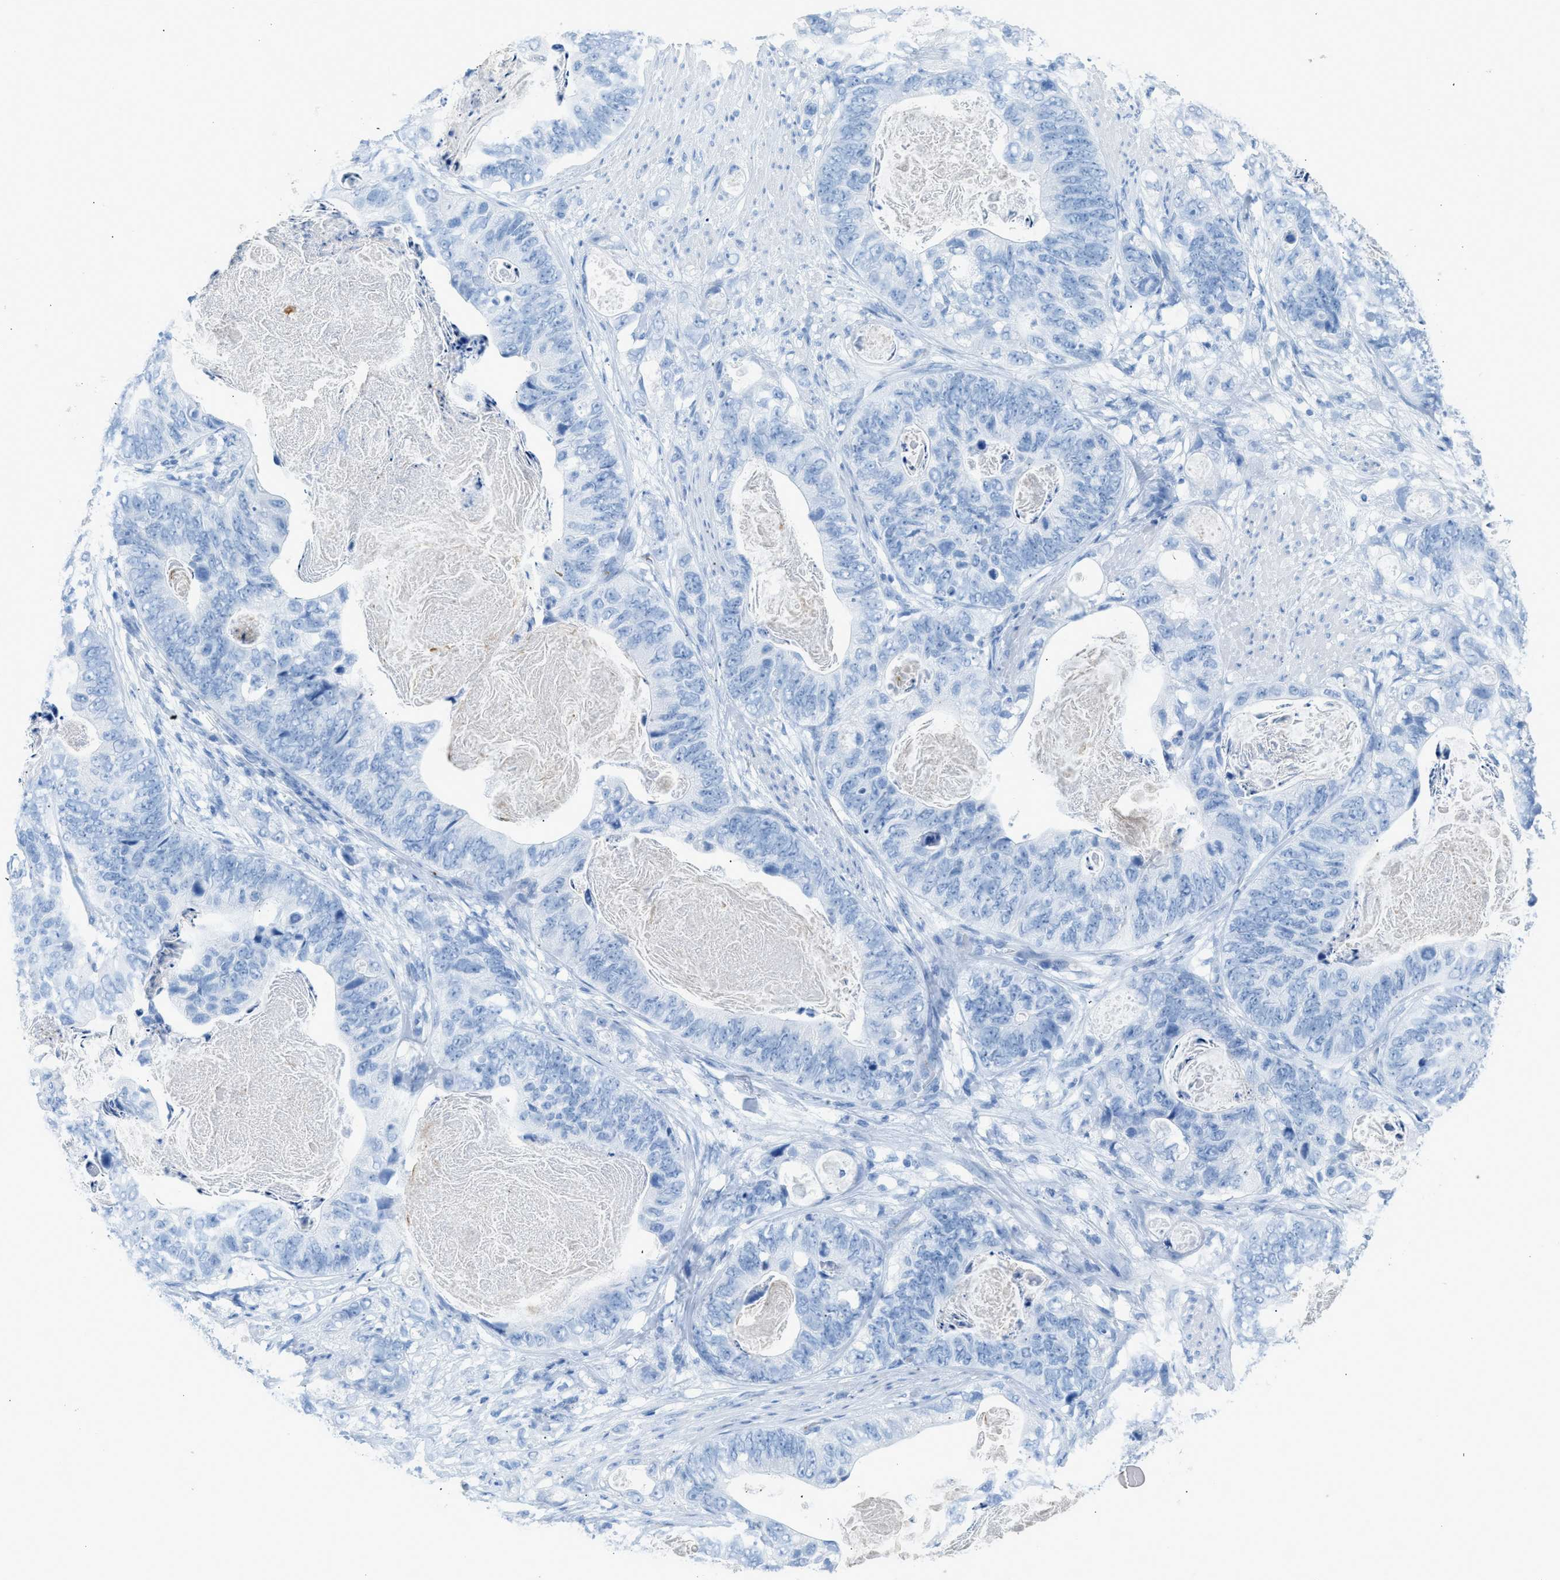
{"staining": {"intensity": "negative", "quantity": "none", "location": "none"}, "tissue": "stomach cancer", "cell_type": "Tumor cells", "image_type": "cancer", "snomed": [{"axis": "morphology", "description": "Adenocarcinoma, NOS"}, {"axis": "topography", "description": "Stomach"}], "caption": "The photomicrograph exhibits no significant expression in tumor cells of stomach cancer (adenocarcinoma).", "gene": "FAIM2", "patient": {"sex": "female", "age": 89}}